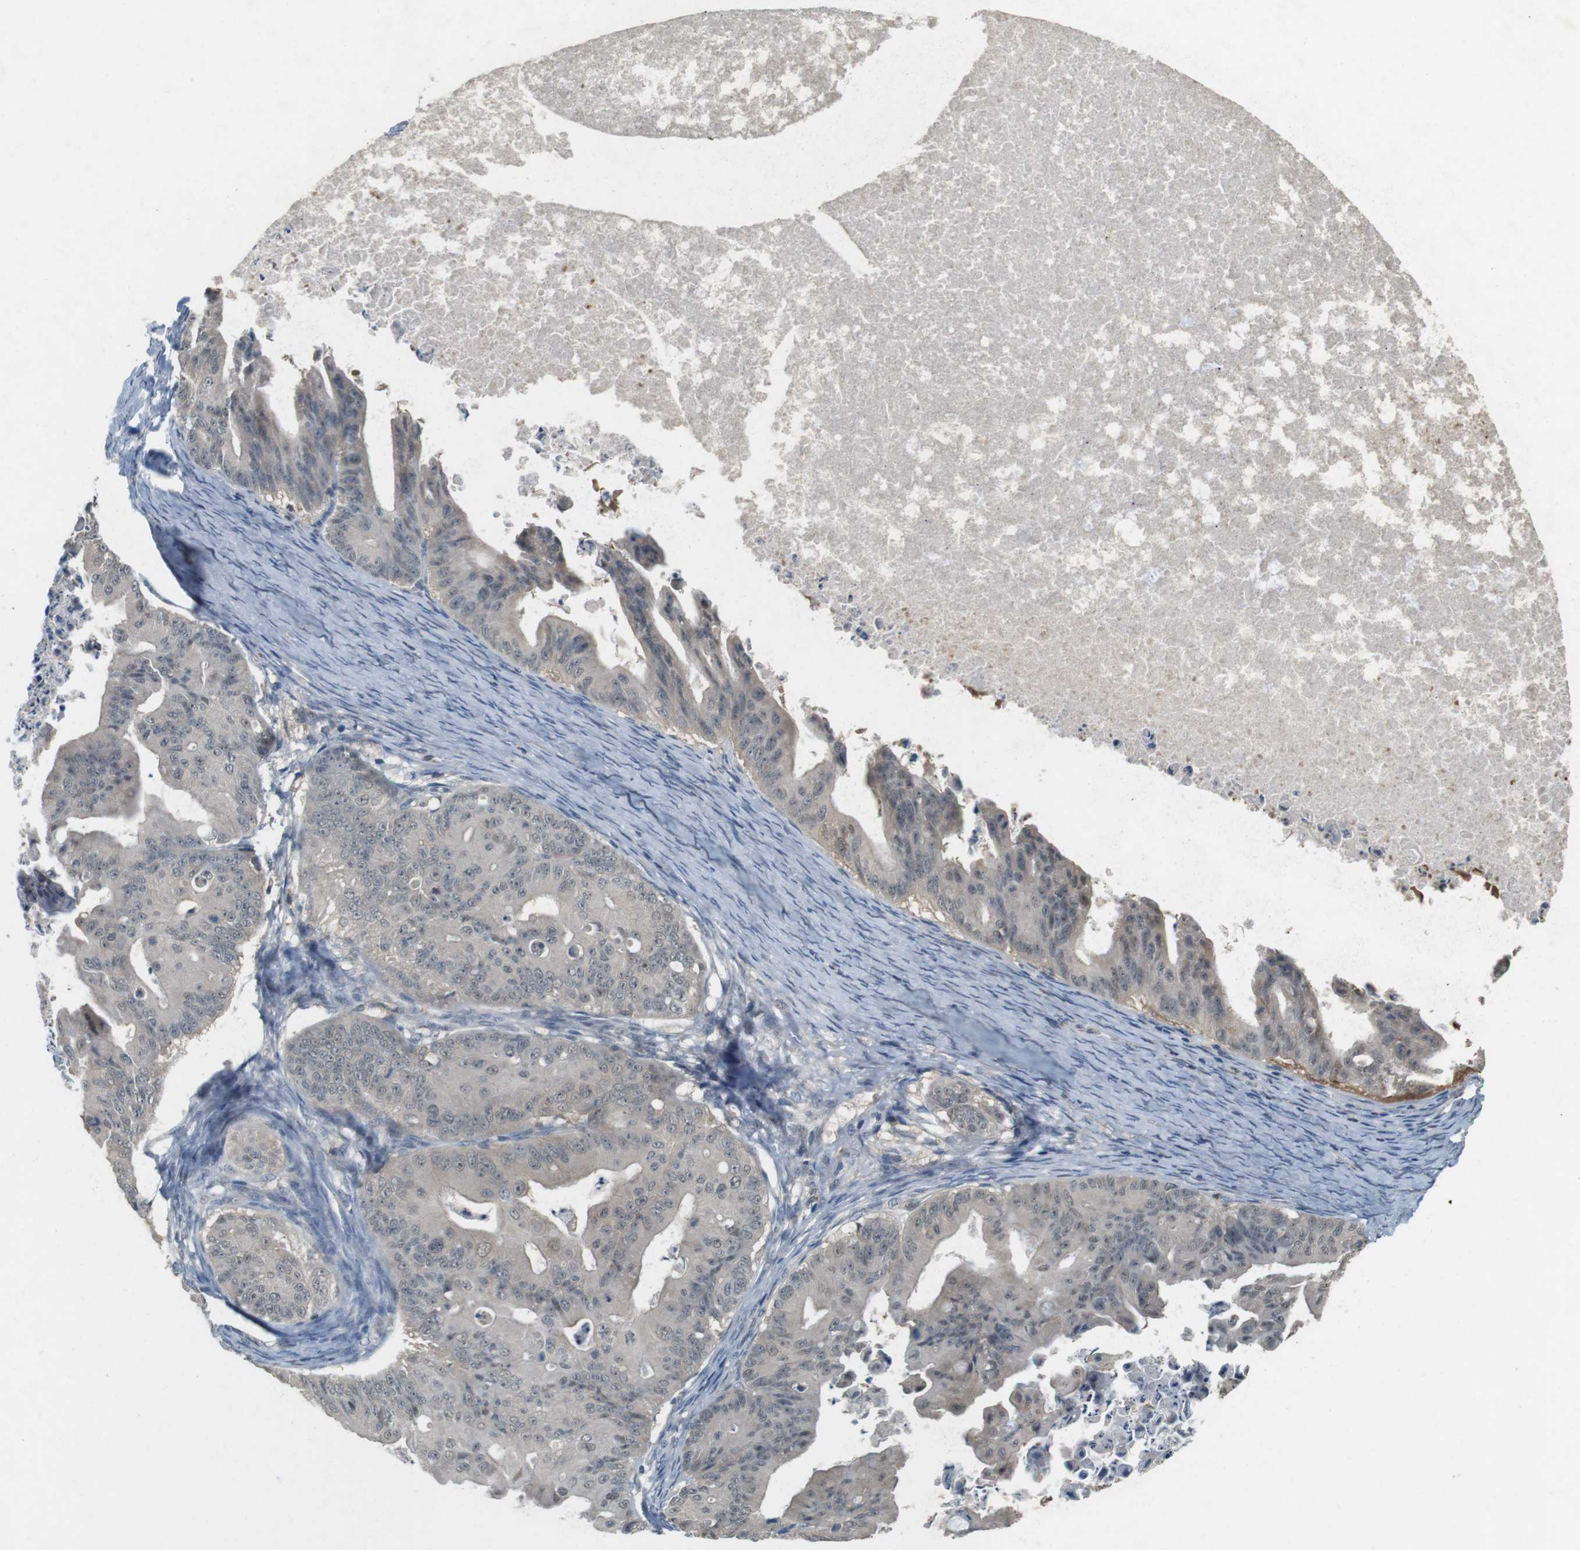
{"staining": {"intensity": "negative", "quantity": "none", "location": "none"}, "tissue": "ovarian cancer", "cell_type": "Tumor cells", "image_type": "cancer", "snomed": [{"axis": "morphology", "description": "Cystadenocarcinoma, mucinous, NOS"}, {"axis": "topography", "description": "Ovary"}], "caption": "Ovarian mucinous cystadenocarcinoma was stained to show a protein in brown. There is no significant expression in tumor cells.", "gene": "CDK14", "patient": {"sex": "female", "age": 37}}